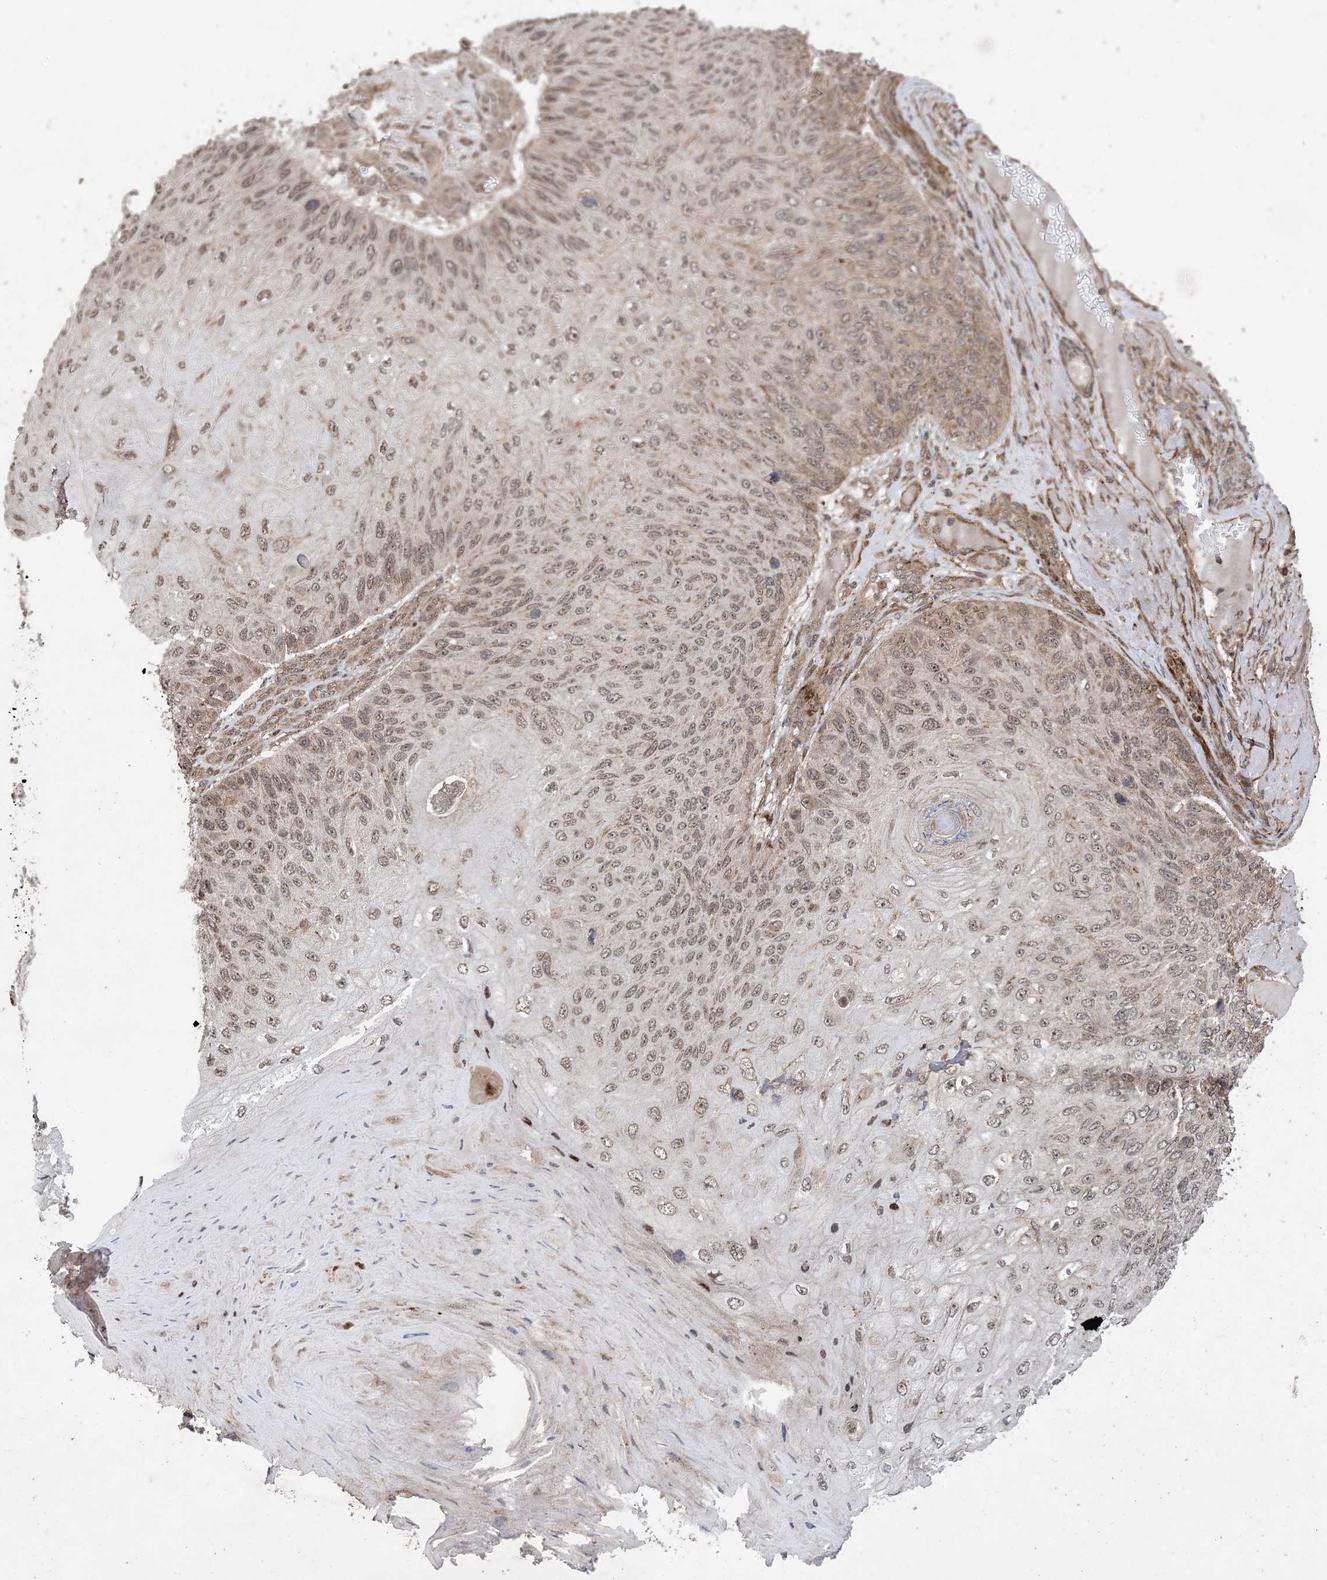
{"staining": {"intensity": "moderate", "quantity": ">75%", "location": "nuclear"}, "tissue": "skin cancer", "cell_type": "Tumor cells", "image_type": "cancer", "snomed": [{"axis": "morphology", "description": "Squamous cell carcinoma, NOS"}, {"axis": "topography", "description": "Skin"}], "caption": "Skin cancer (squamous cell carcinoma) stained with DAB immunohistochemistry reveals medium levels of moderate nuclear staining in about >75% of tumor cells.", "gene": "ZNF511", "patient": {"sex": "female", "age": 88}}